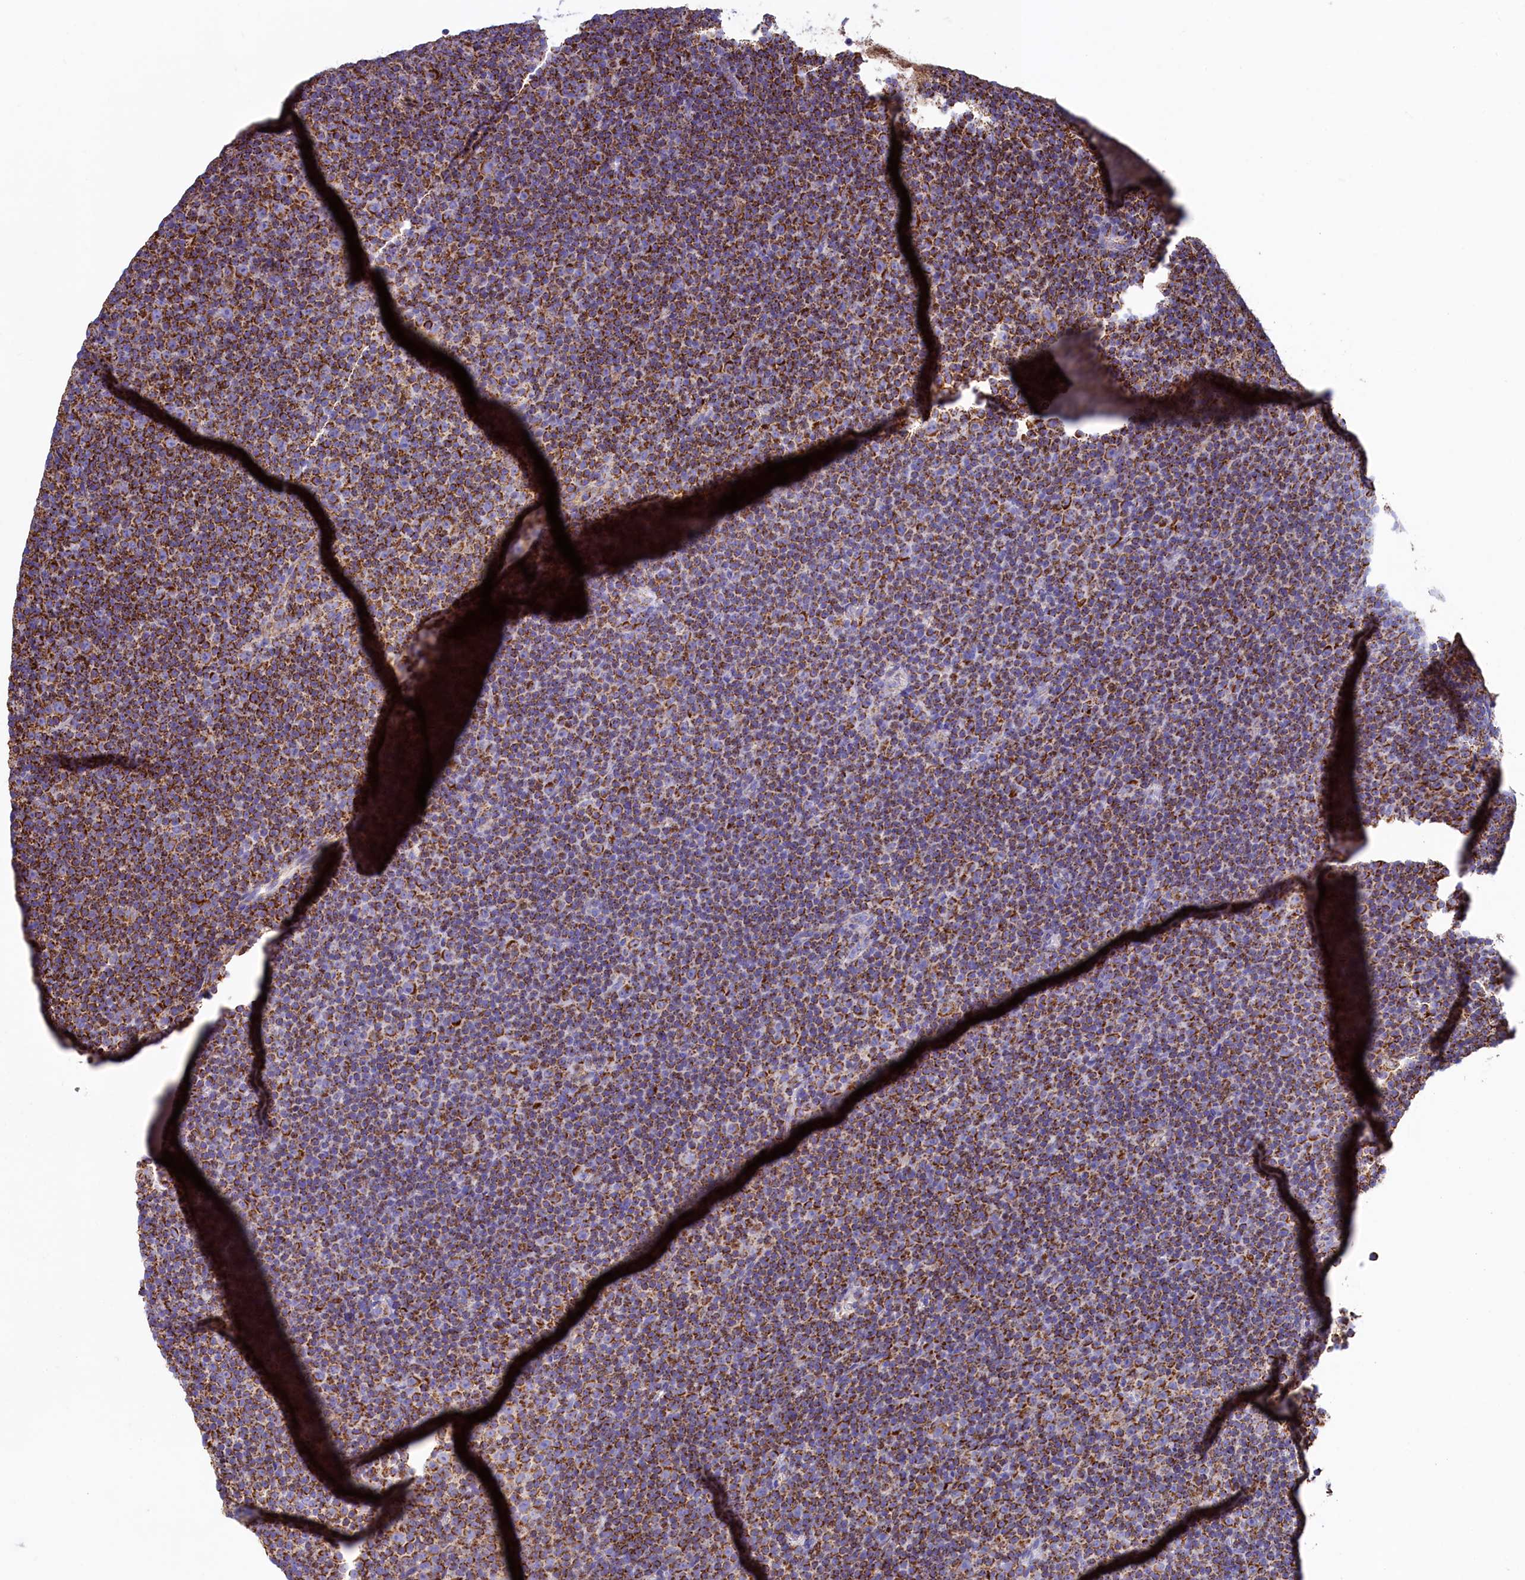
{"staining": {"intensity": "moderate", "quantity": ">75%", "location": "cytoplasmic/membranous"}, "tissue": "lymphoma", "cell_type": "Tumor cells", "image_type": "cancer", "snomed": [{"axis": "morphology", "description": "Malignant lymphoma, non-Hodgkin's type, Low grade"}, {"axis": "topography", "description": "Lymph node"}], "caption": "This photomicrograph reveals immunohistochemistry (IHC) staining of low-grade malignant lymphoma, non-Hodgkin's type, with medium moderate cytoplasmic/membranous positivity in about >75% of tumor cells.", "gene": "IDH3A", "patient": {"sex": "female", "age": 67}}